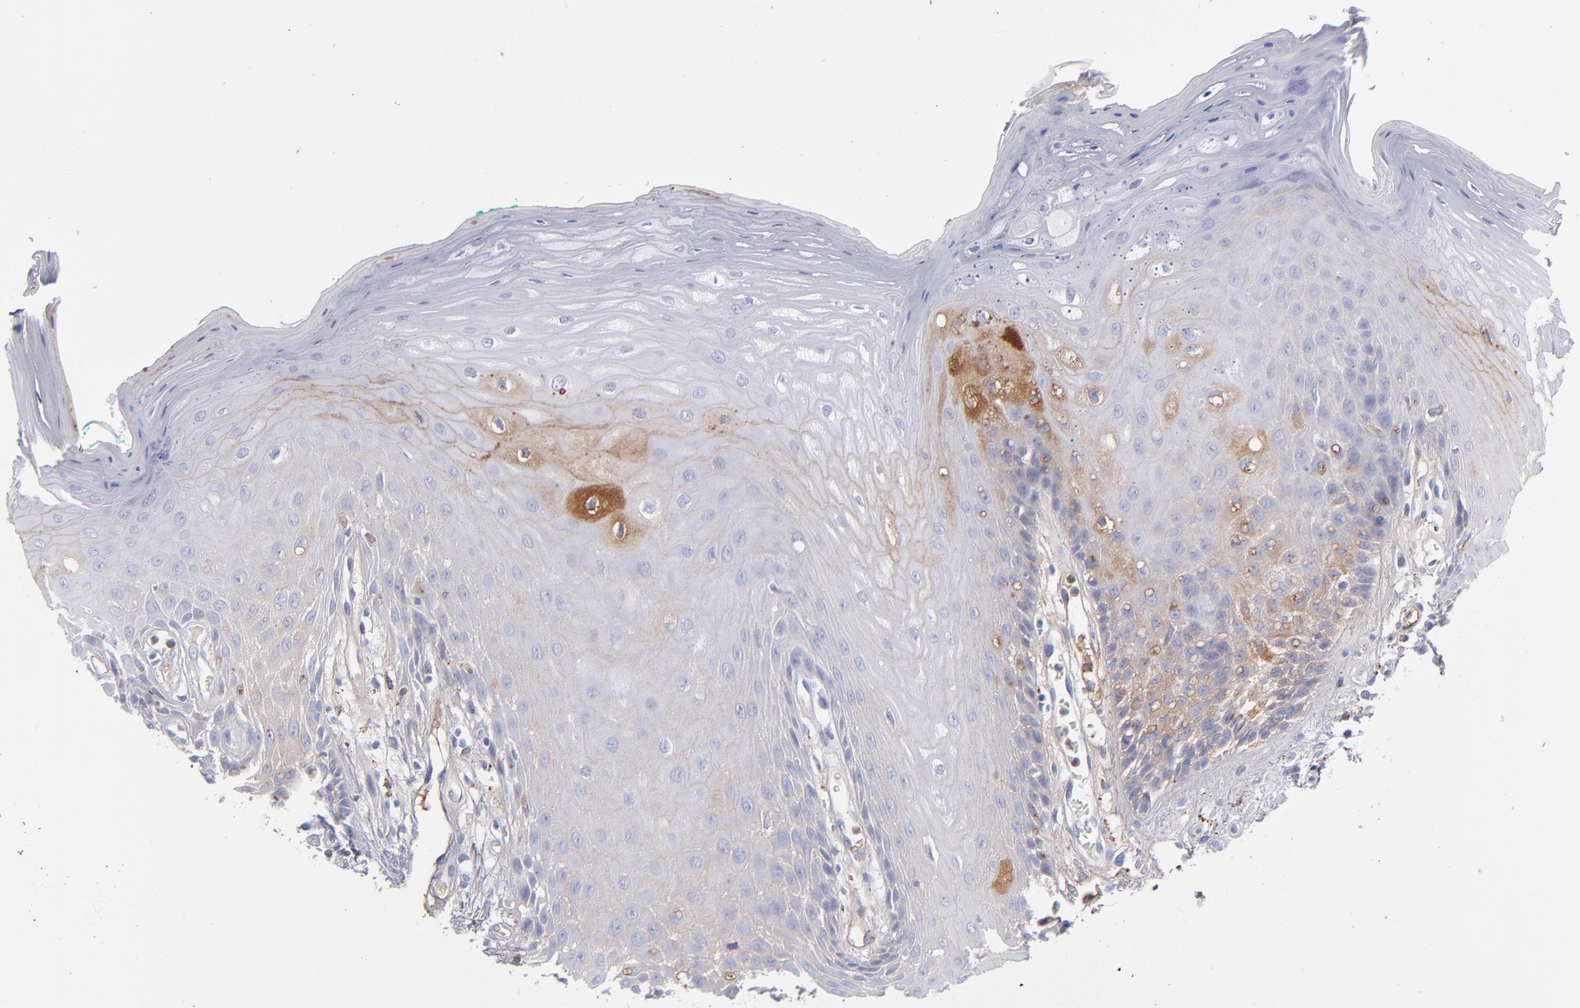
{"staining": {"intensity": "weak", "quantity": "<25%", "location": "cytoplasmic/membranous"}, "tissue": "oral mucosa", "cell_type": "Squamous epithelial cells", "image_type": "normal", "snomed": [{"axis": "morphology", "description": "Normal tissue, NOS"}, {"axis": "morphology", "description": "Squamous cell carcinoma, NOS"}, {"axis": "topography", "description": "Skeletal muscle"}, {"axis": "topography", "description": "Oral tissue"}, {"axis": "topography", "description": "Head-Neck"}], "caption": "This is a photomicrograph of immunohistochemistry (IHC) staining of benign oral mucosa, which shows no positivity in squamous epithelial cells.", "gene": "HP", "patient": {"sex": "female", "age": 84}}